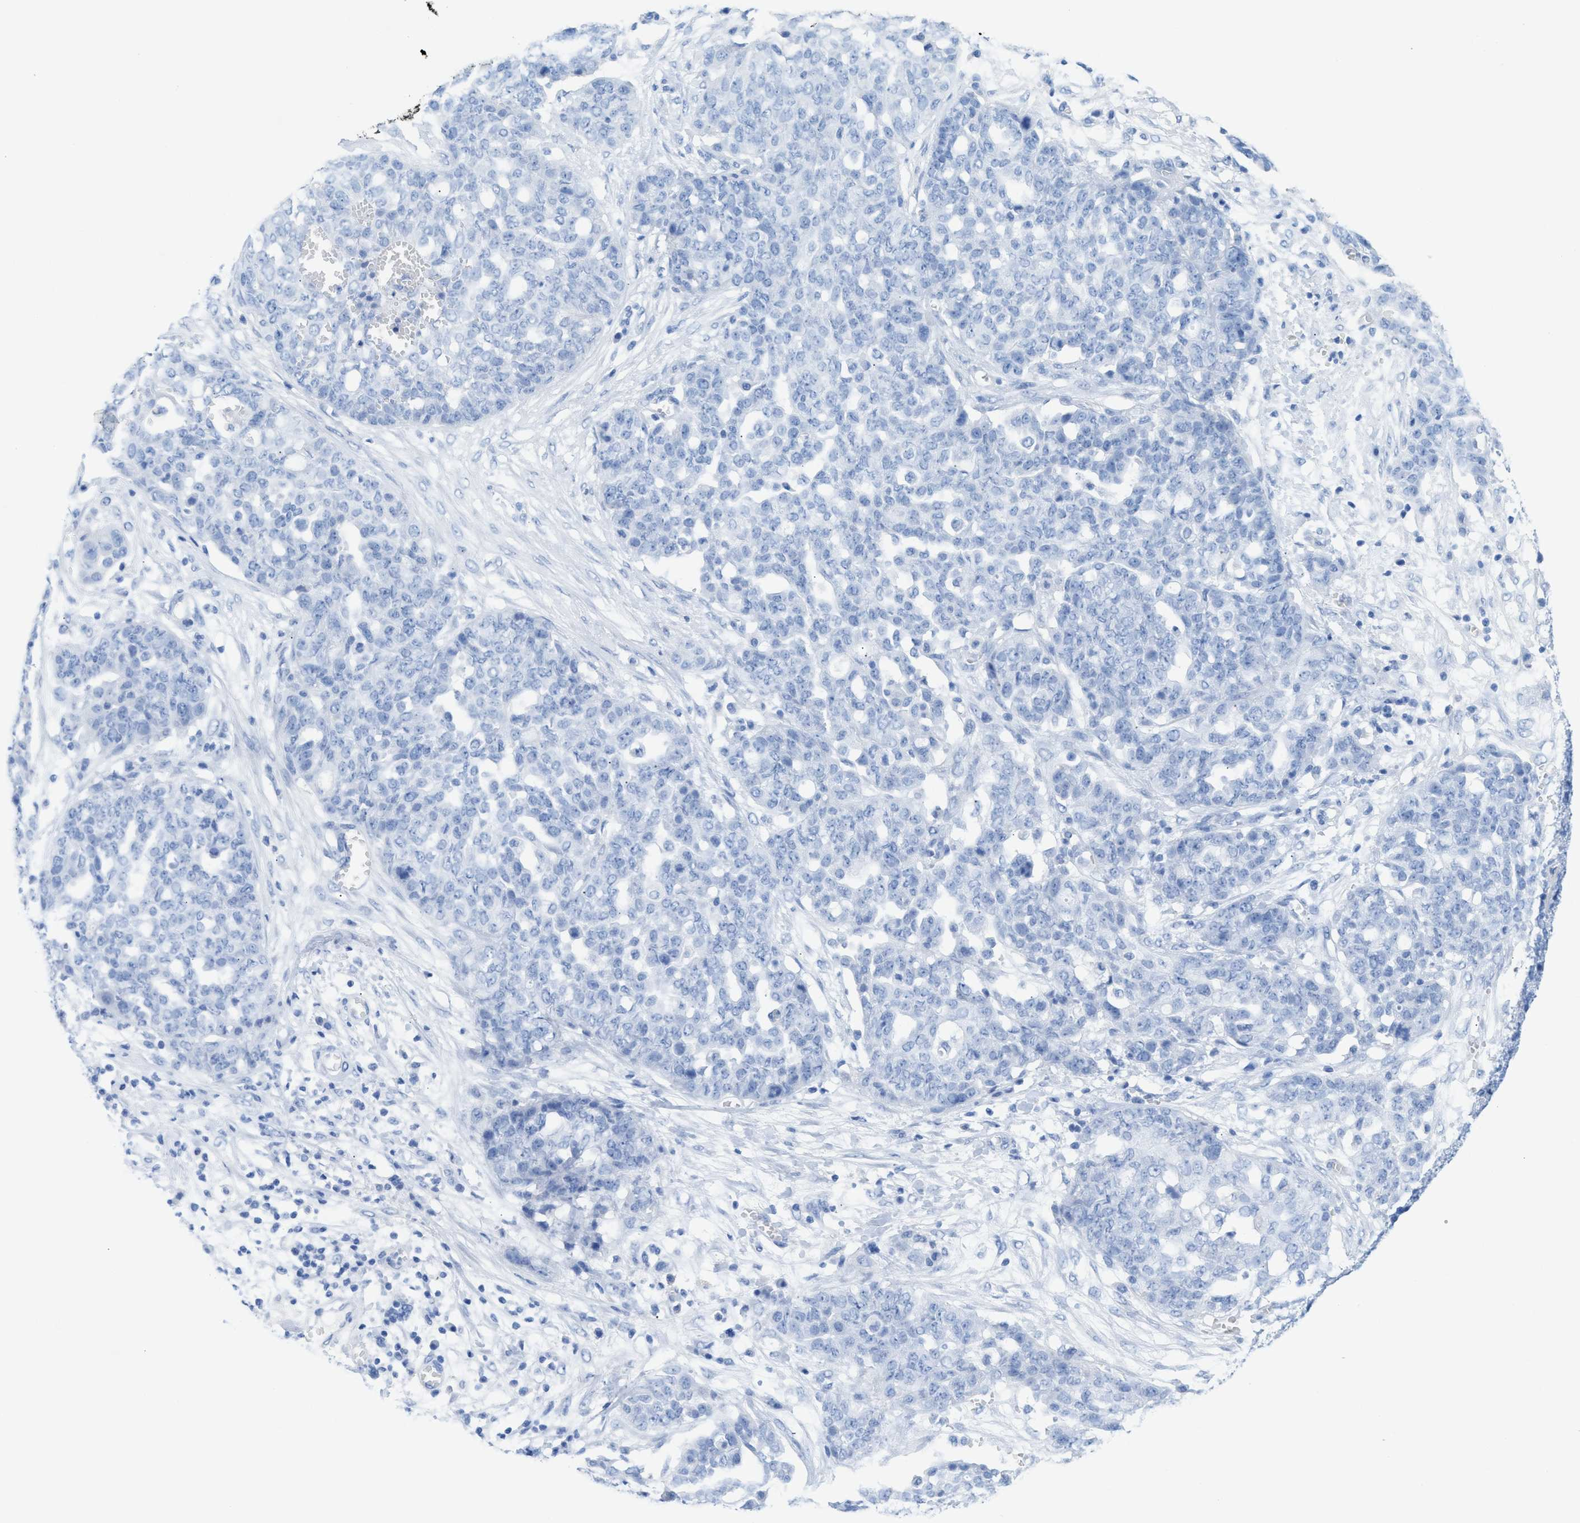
{"staining": {"intensity": "negative", "quantity": "none", "location": "none"}, "tissue": "ovarian cancer", "cell_type": "Tumor cells", "image_type": "cancer", "snomed": [{"axis": "morphology", "description": "Cystadenocarcinoma, serous, NOS"}, {"axis": "topography", "description": "Soft tissue"}, {"axis": "topography", "description": "Ovary"}], "caption": "Tumor cells show no significant protein expression in ovarian serous cystadenocarcinoma. The staining is performed using DAB brown chromogen with nuclei counter-stained in using hematoxylin.", "gene": "ANKFN1", "patient": {"sex": "female", "age": 57}}